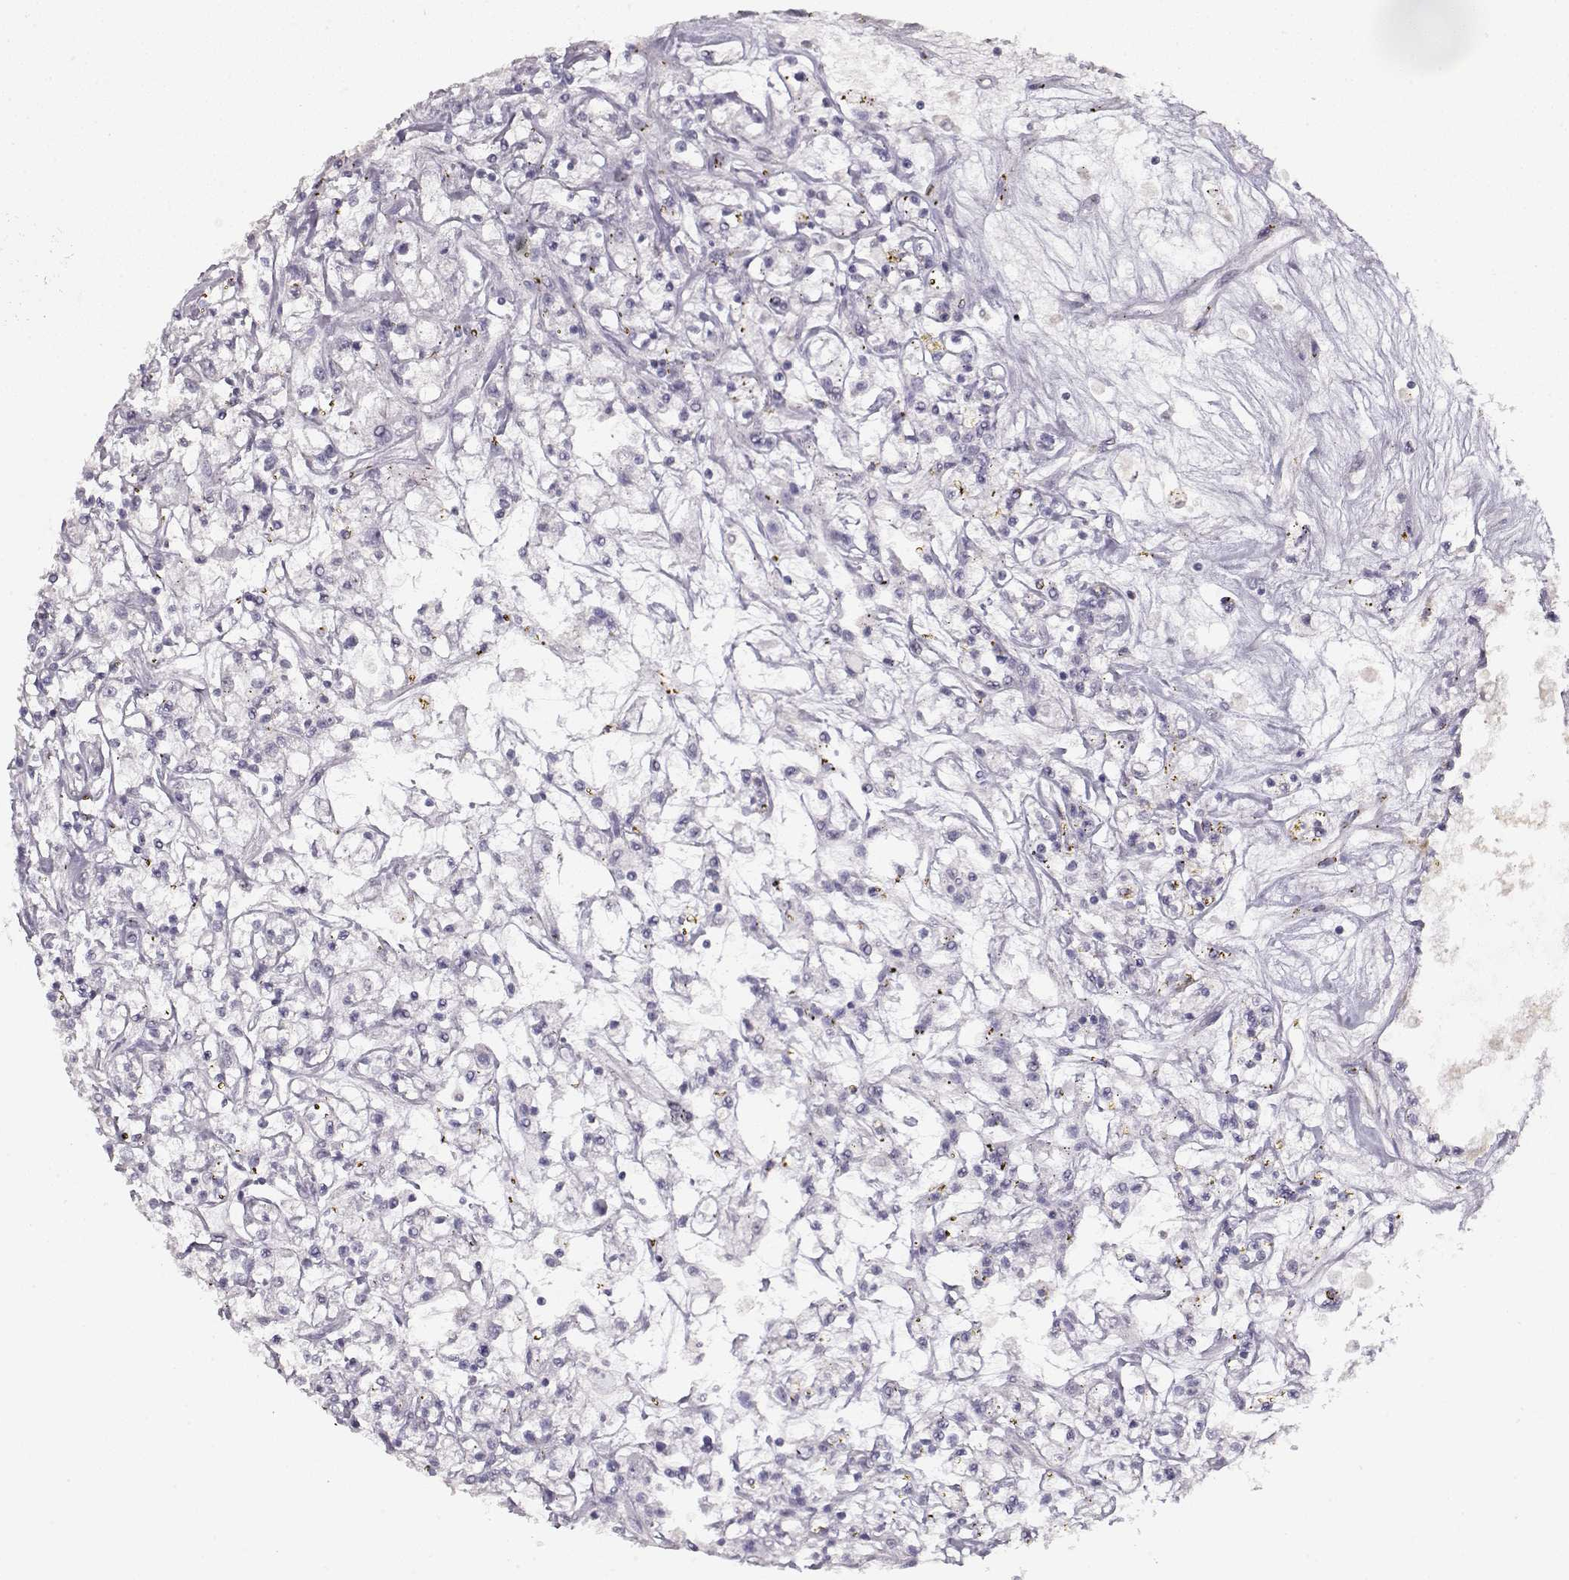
{"staining": {"intensity": "negative", "quantity": "none", "location": "none"}, "tissue": "renal cancer", "cell_type": "Tumor cells", "image_type": "cancer", "snomed": [{"axis": "morphology", "description": "Adenocarcinoma, NOS"}, {"axis": "topography", "description": "Kidney"}], "caption": "There is no significant expression in tumor cells of renal adenocarcinoma.", "gene": "S100B", "patient": {"sex": "female", "age": 59}}